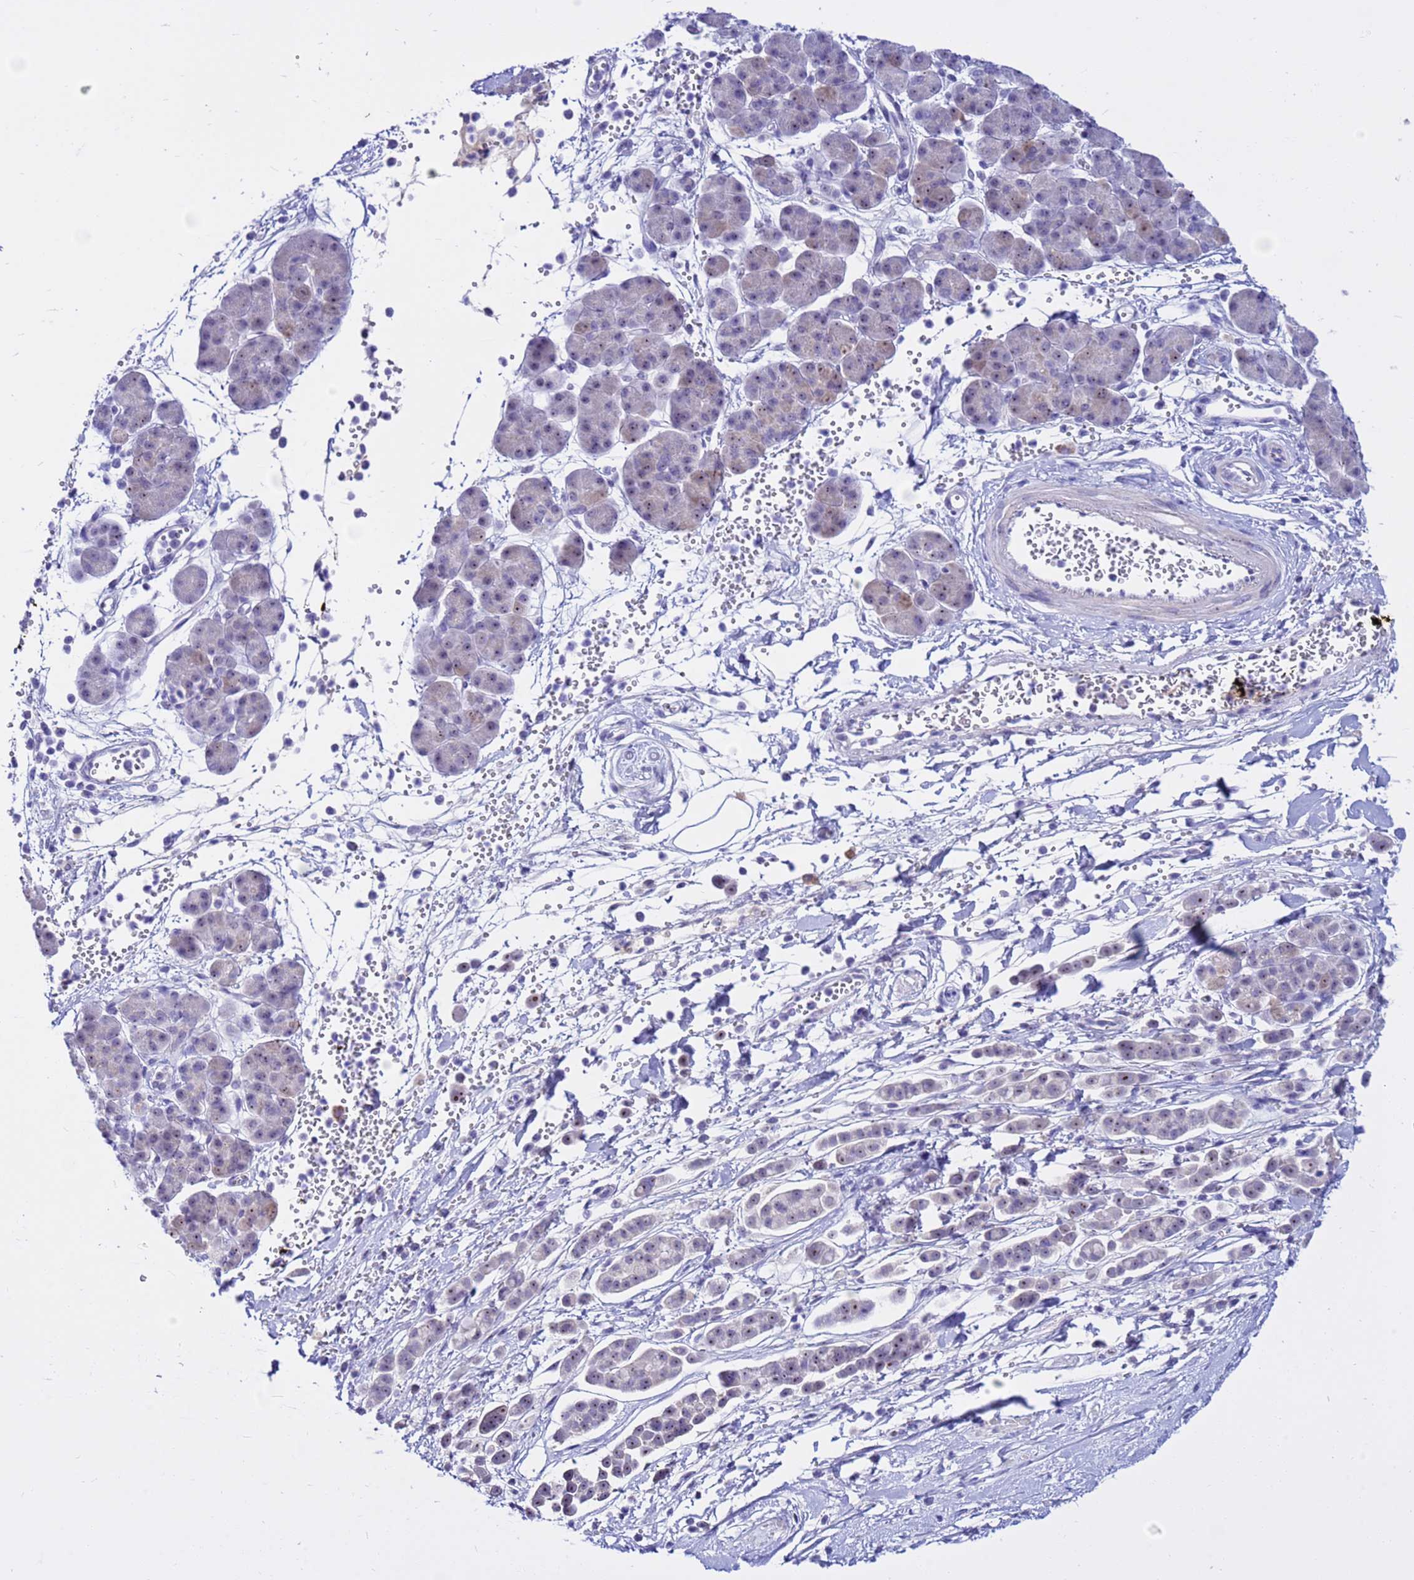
{"staining": {"intensity": "weak", "quantity": "25%-75%", "location": "nuclear"}, "tissue": "pancreatic cancer", "cell_type": "Tumor cells", "image_type": "cancer", "snomed": [{"axis": "morphology", "description": "Normal tissue, NOS"}, {"axis": "morphology", "description": "Adenocarcinoma, NOS"}, {"axis": "topography", "description": "Pancreas"}], "caption": "A brown stain shows weak nuclear positivity of a protein in human pancreatic adenocarcinoma tumor cells. (Stains: DAB in brown, nuclei in blue, Microscopy: brightfield microscopy at high magnification).", "gene": "DMRTC2", "patient": {"sex": "female", "age": 64}}